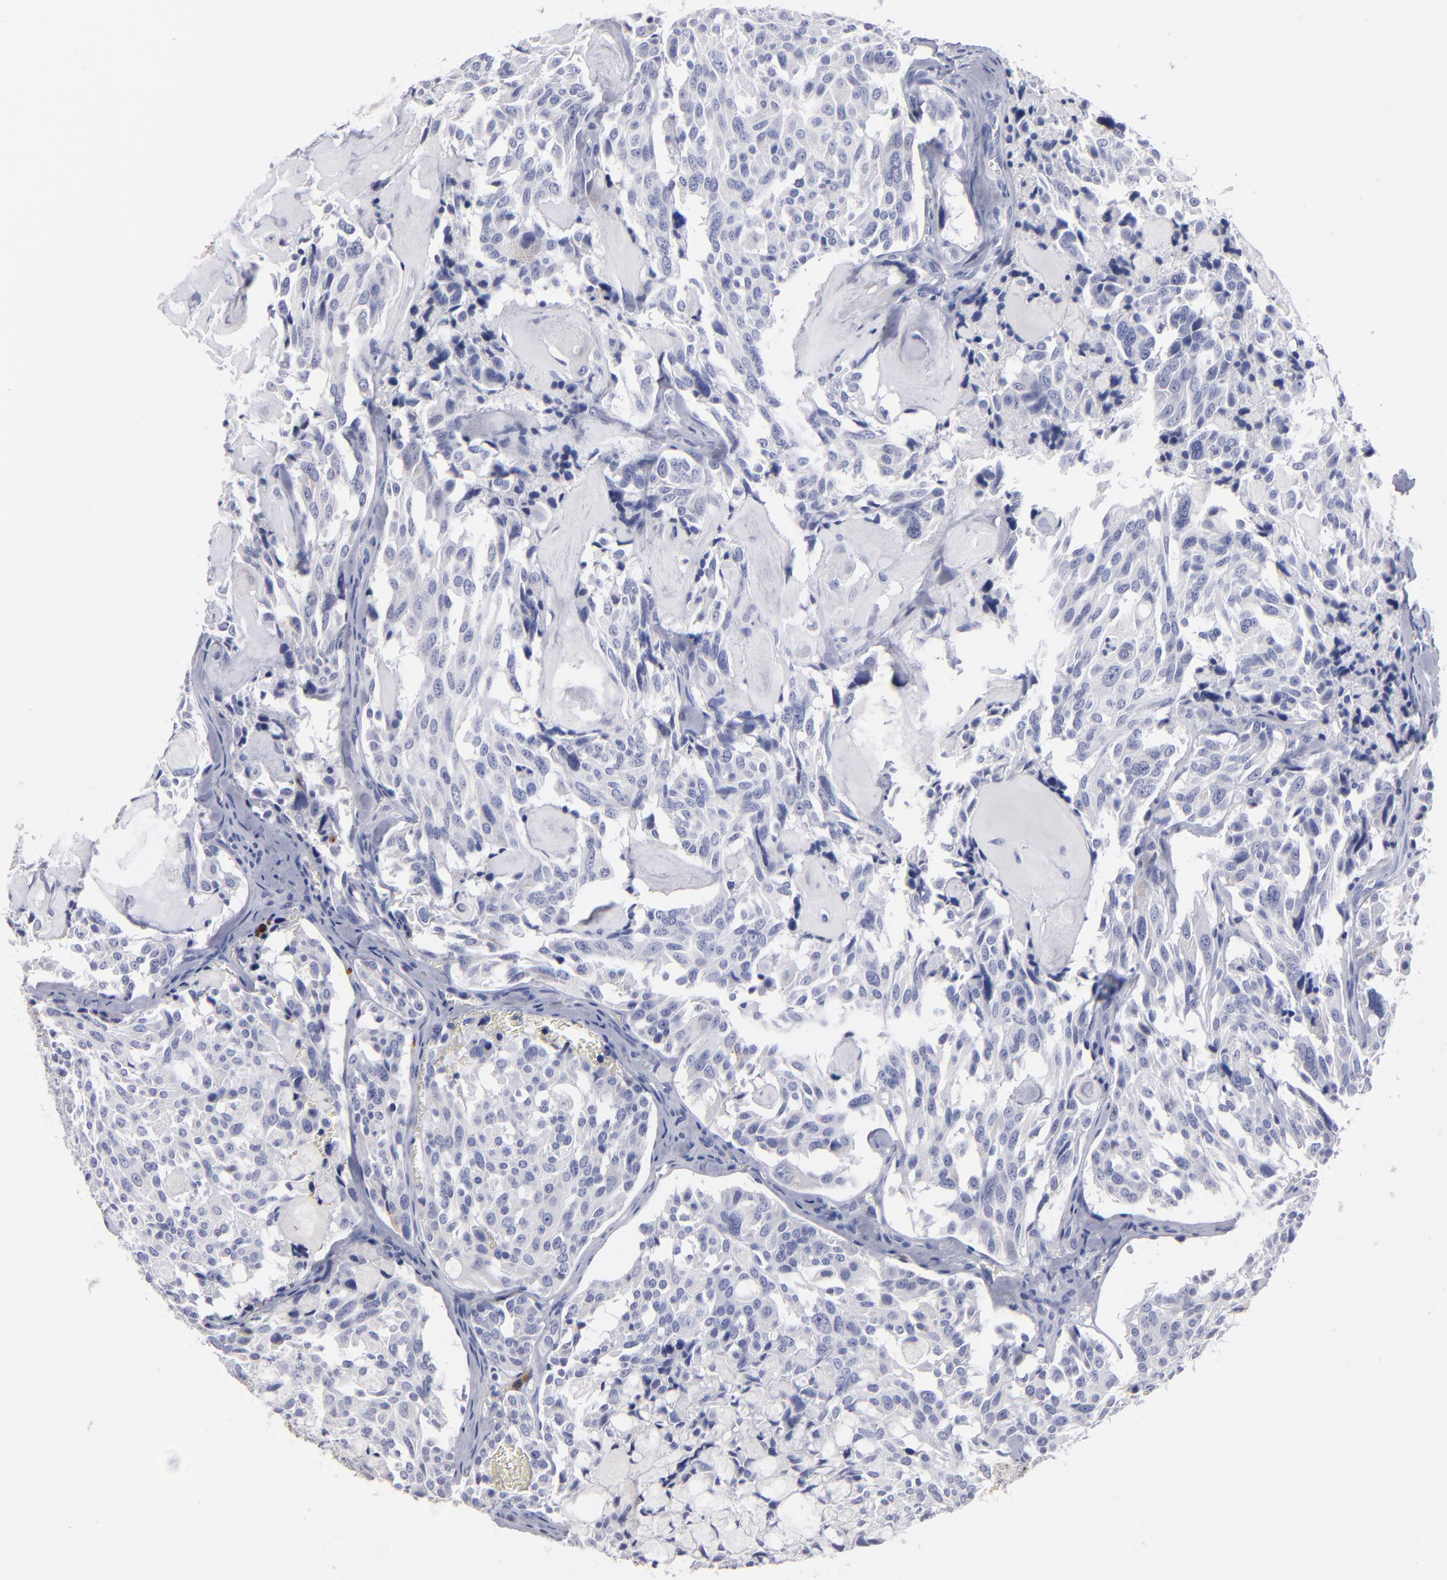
{"staining": {"intensity": "negative", "quantity": "none", "location": "none"}, "tissue": "thyroid cancer", "cell_type": "Tumor cells", "image_type": "cancer", "snomed": [{"axis": "morphology", "description": "Carcinoma, NOS"}, {"axis": "morphology", "description": "Carcinoid, malignant, NOS"}, {"axis": "topography", "description": "Thyroid gland"}], "caption": "Tumor cells show no significant positivity in thyroid cancer (carcinoid (malignant)).", "gene": "FABP4", "patient": {"sex": "male", "age": 33}}